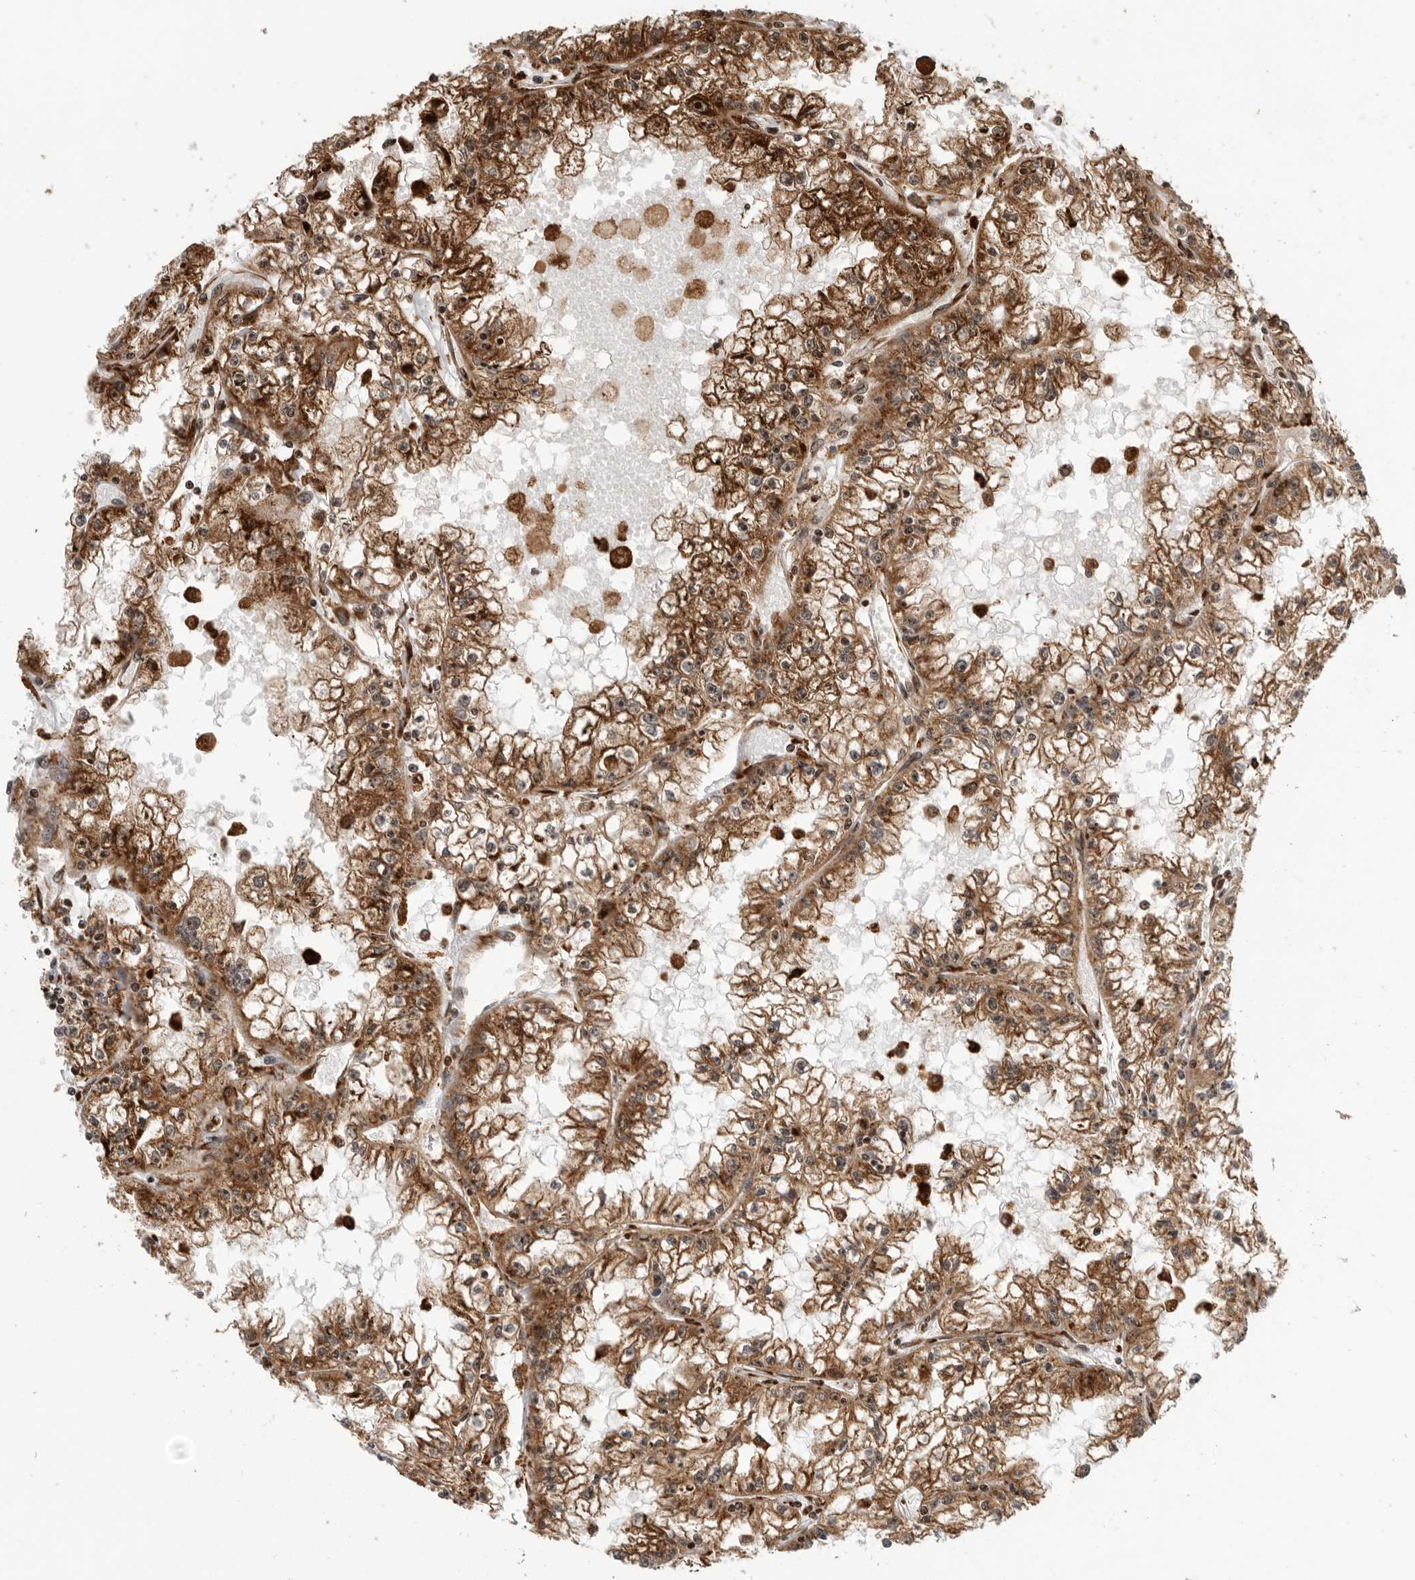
{"staining": {"intensity": "moderate", "quantity": ">75%", "location": "cytoplasmic/membranous"}, "tissue": "renal cancer", "cell_type": "Tumor cells", "image_type": "cancer", "snomed": [{"axis": "morphology", "description": "Adenocarcinoma, NOS"}, {"axis": "topography", "description": "Kidney"}], "caption": "A photomicrograph showing moderate cytoplasmic/membranous expression in about >75% of tumor cells in adenocarcinoma (renal), as visualized by brown immunohistochemical staining.", "gene": "FZD3", "patient": {"sex": "male", "age": 56}}